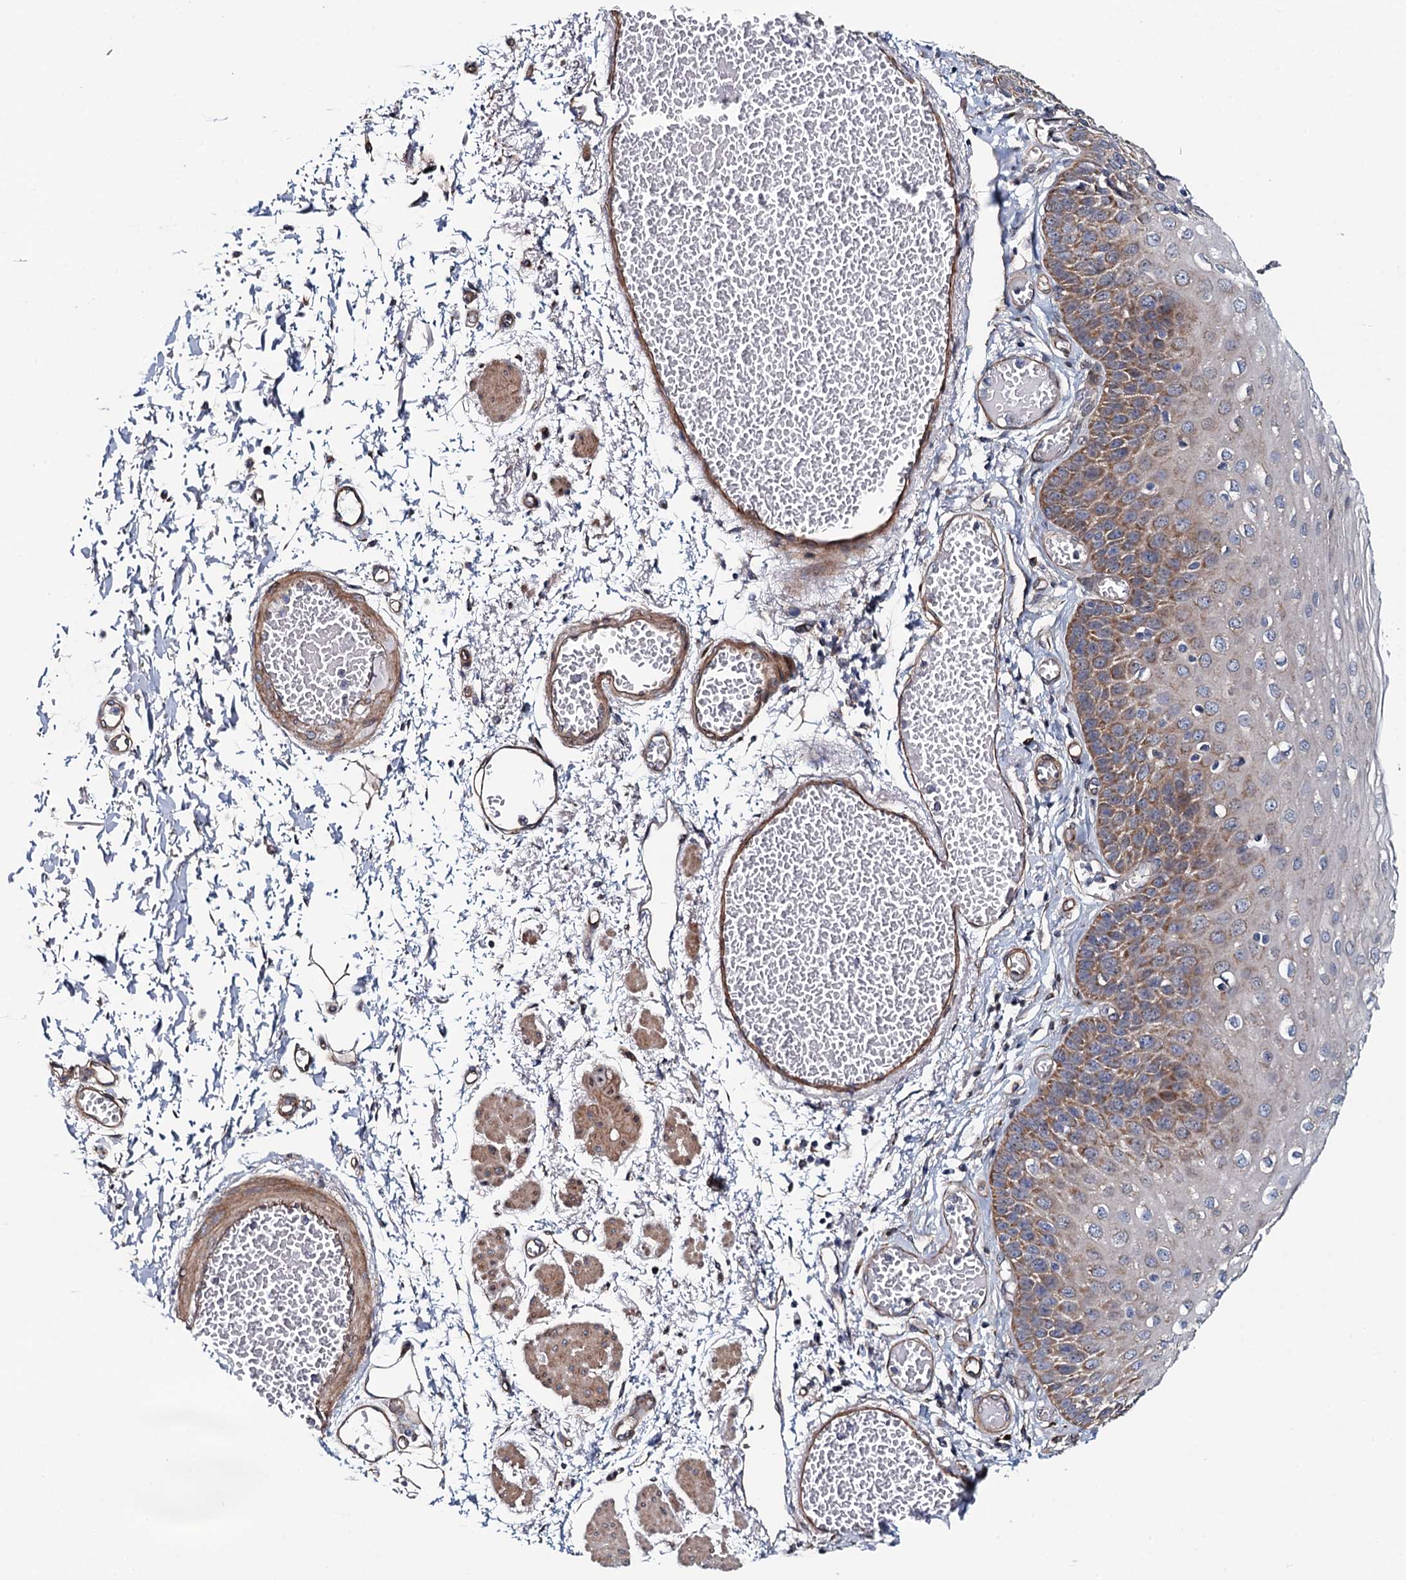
{"staining": {"intensity": "moderate", "quantity": ">75%", "location": "cytoplasmic/membranous"}, "tissue": "esophagus", "cell_type": "Squamous epithelial cells", "image_type": "normal", "snomed": [{"axis": "morphology", "description": "Normal tissue, NOS"}, {"axis": "topography", "description": "Esophagus"}], "caption": "Moderate cytoplasmic/membranous positivity for a protein is identified in approximately >75% of squamous epithelial cells of benign esophagus using IHC.", "gene": "KCTD4", "patient": {"sex": "male", "age": 81}}